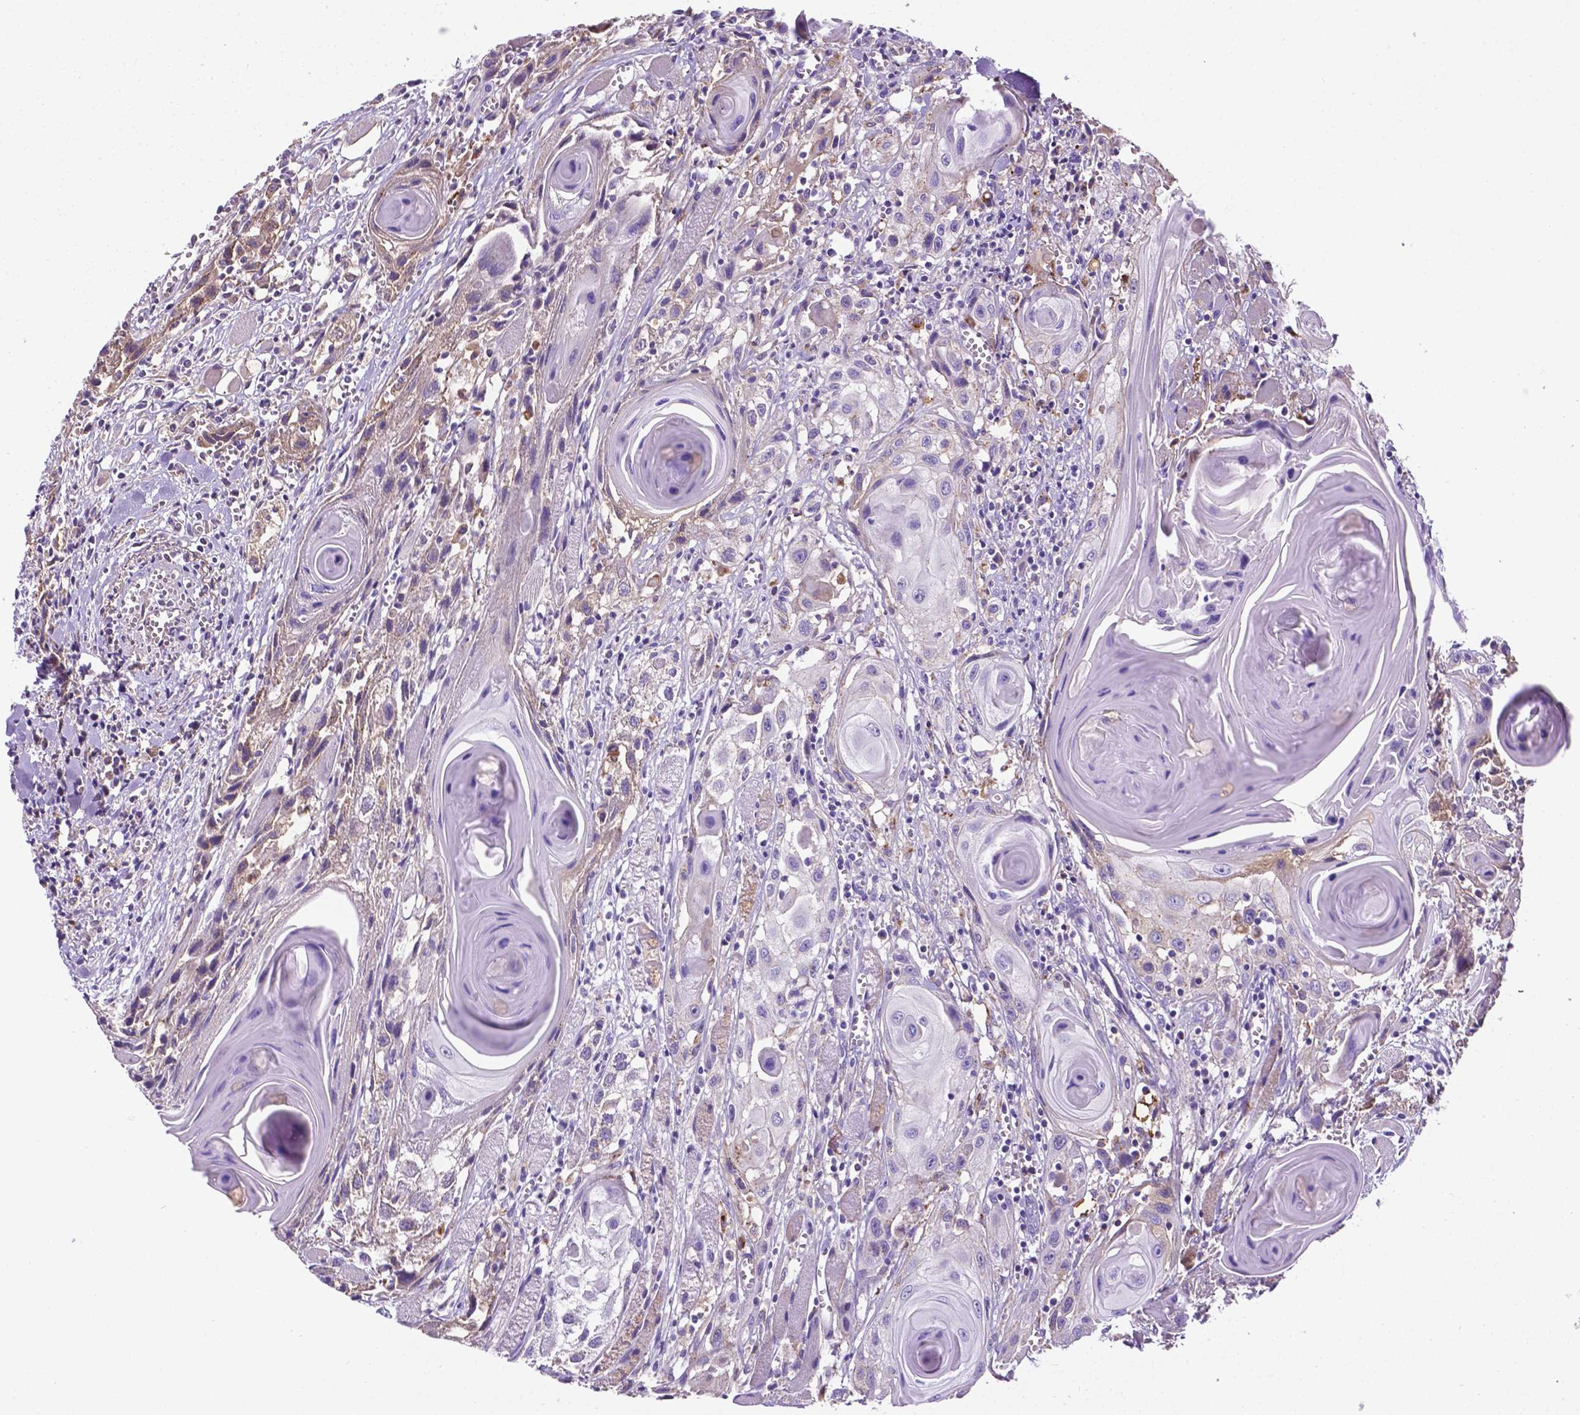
{"staining": {"intensity": "negative", "quantity": "none", "location": "none"}, "tissue": "head and neck cancer", "cell_type": "Tumor cells", "image_type": "cancer", "snomed": [{"axis": "morphology", "description": "Squamous cell carcinoma, NOS"}, {"axis": "topography", "description": "Head-Neck"}], "caption": "High magnification brightfield microscopy of squamous cell carcinoma (head and neck) stained with DAB (brown) and counterstained with hematoxylin (blue): tumor cells show no significant expression. The staining was performed using DAB to visualize the protein expression in brown, while the nuclei were stained in blue with hematoxylin (Magnification: 20x).", "gene": "APOE", "patient": {"sex": "female", "age": 80}}